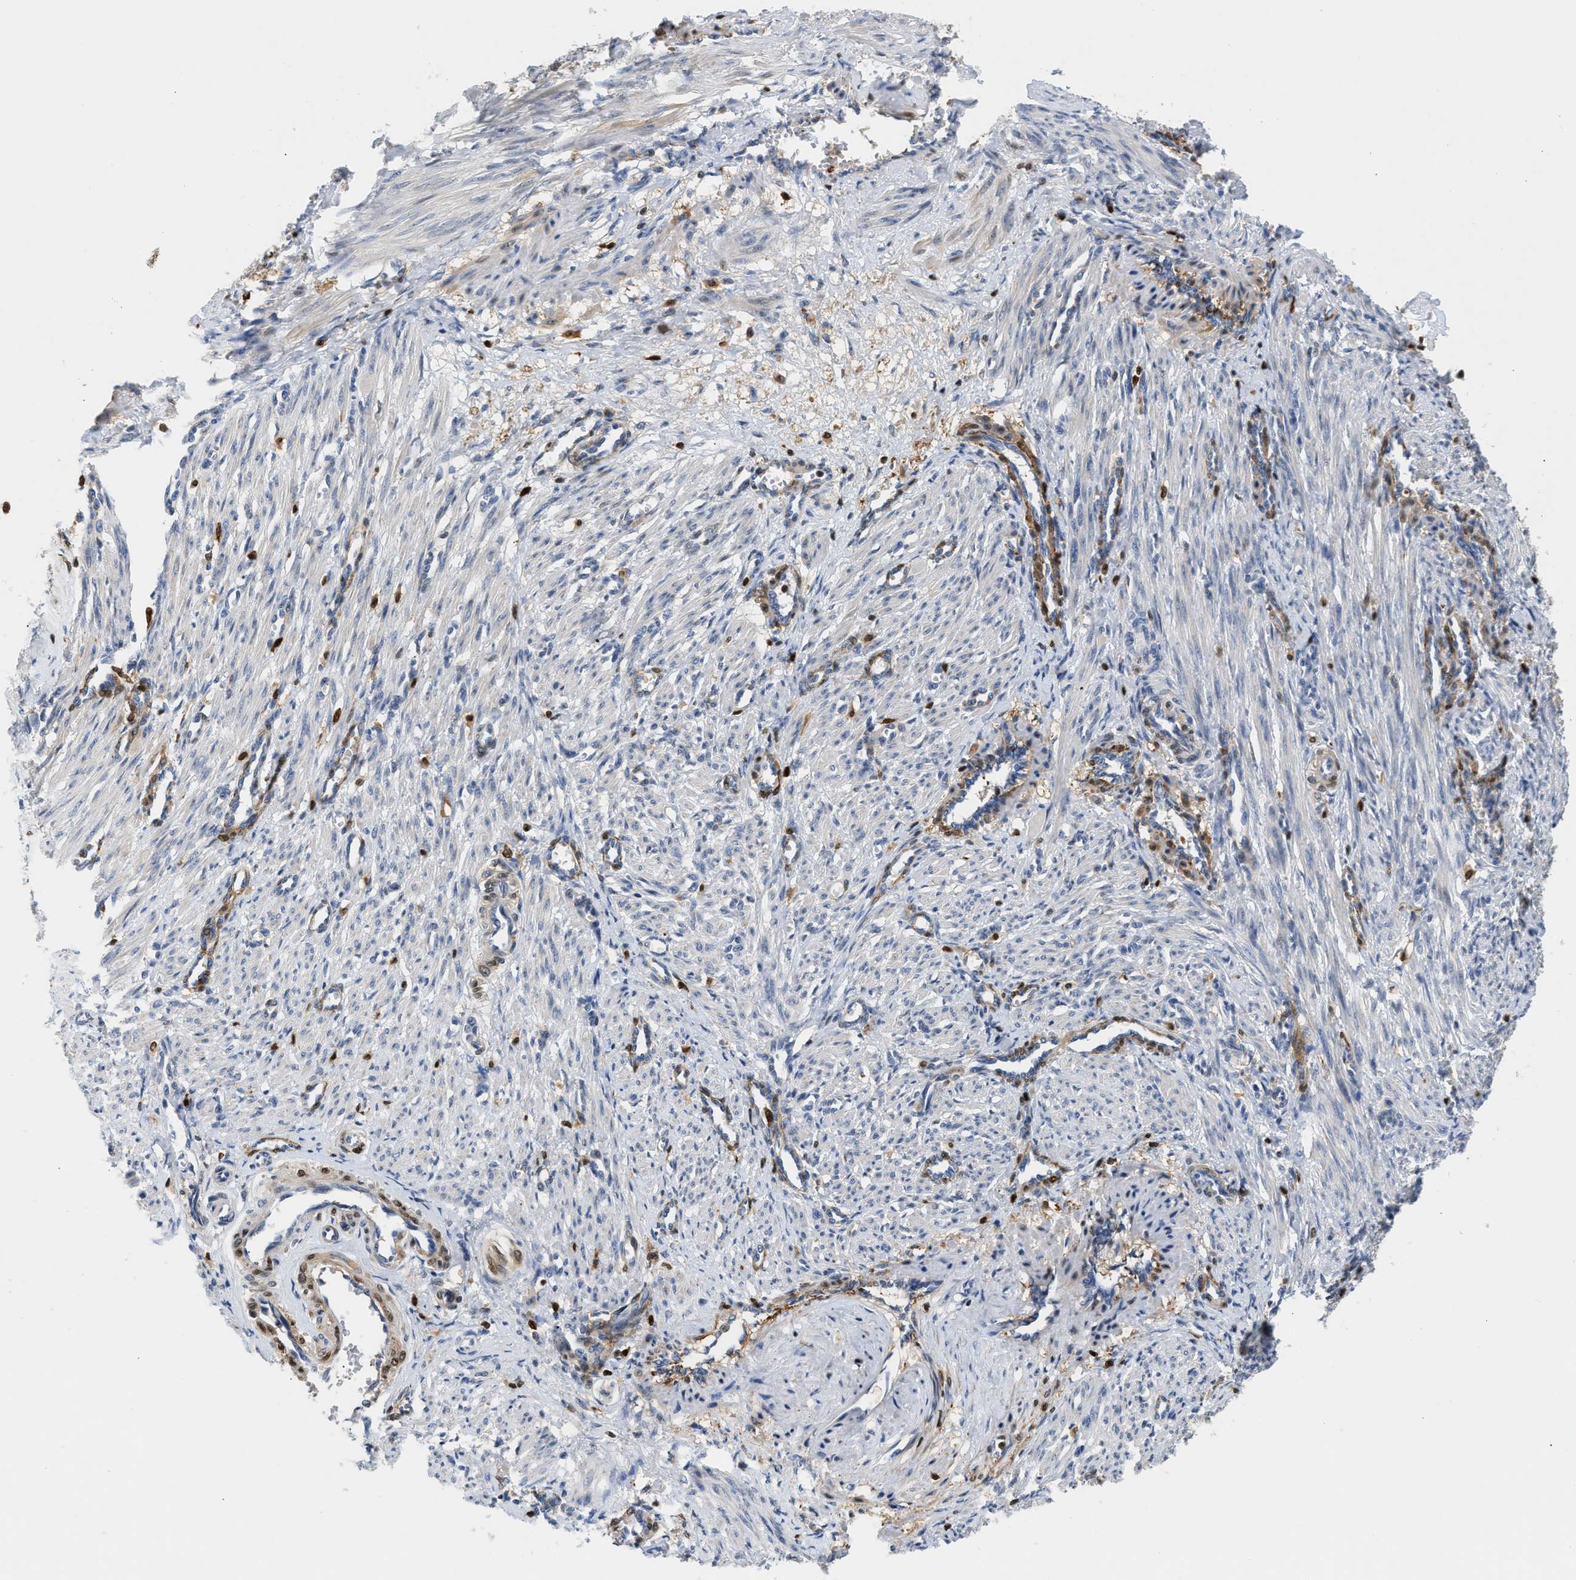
{"staining": {"intensity": "negative", "quantity": "none", "location": "none"}, "tissue": "smooth muscle", "cell_type": "Smooth muscle cells", "image_type": "normal", "snomed": [{"axis": "morphology", "description": "Normal tissue, NOS"}, {"axis": "topography", "description": "Endometrium"}], "caption": "This is an IHC micrograph of unremarkable smooth muscle. There is no positivity in smooth muscle cells.", "gene": "SLIT2", "patient": {"sex": "female", "age": 33}}